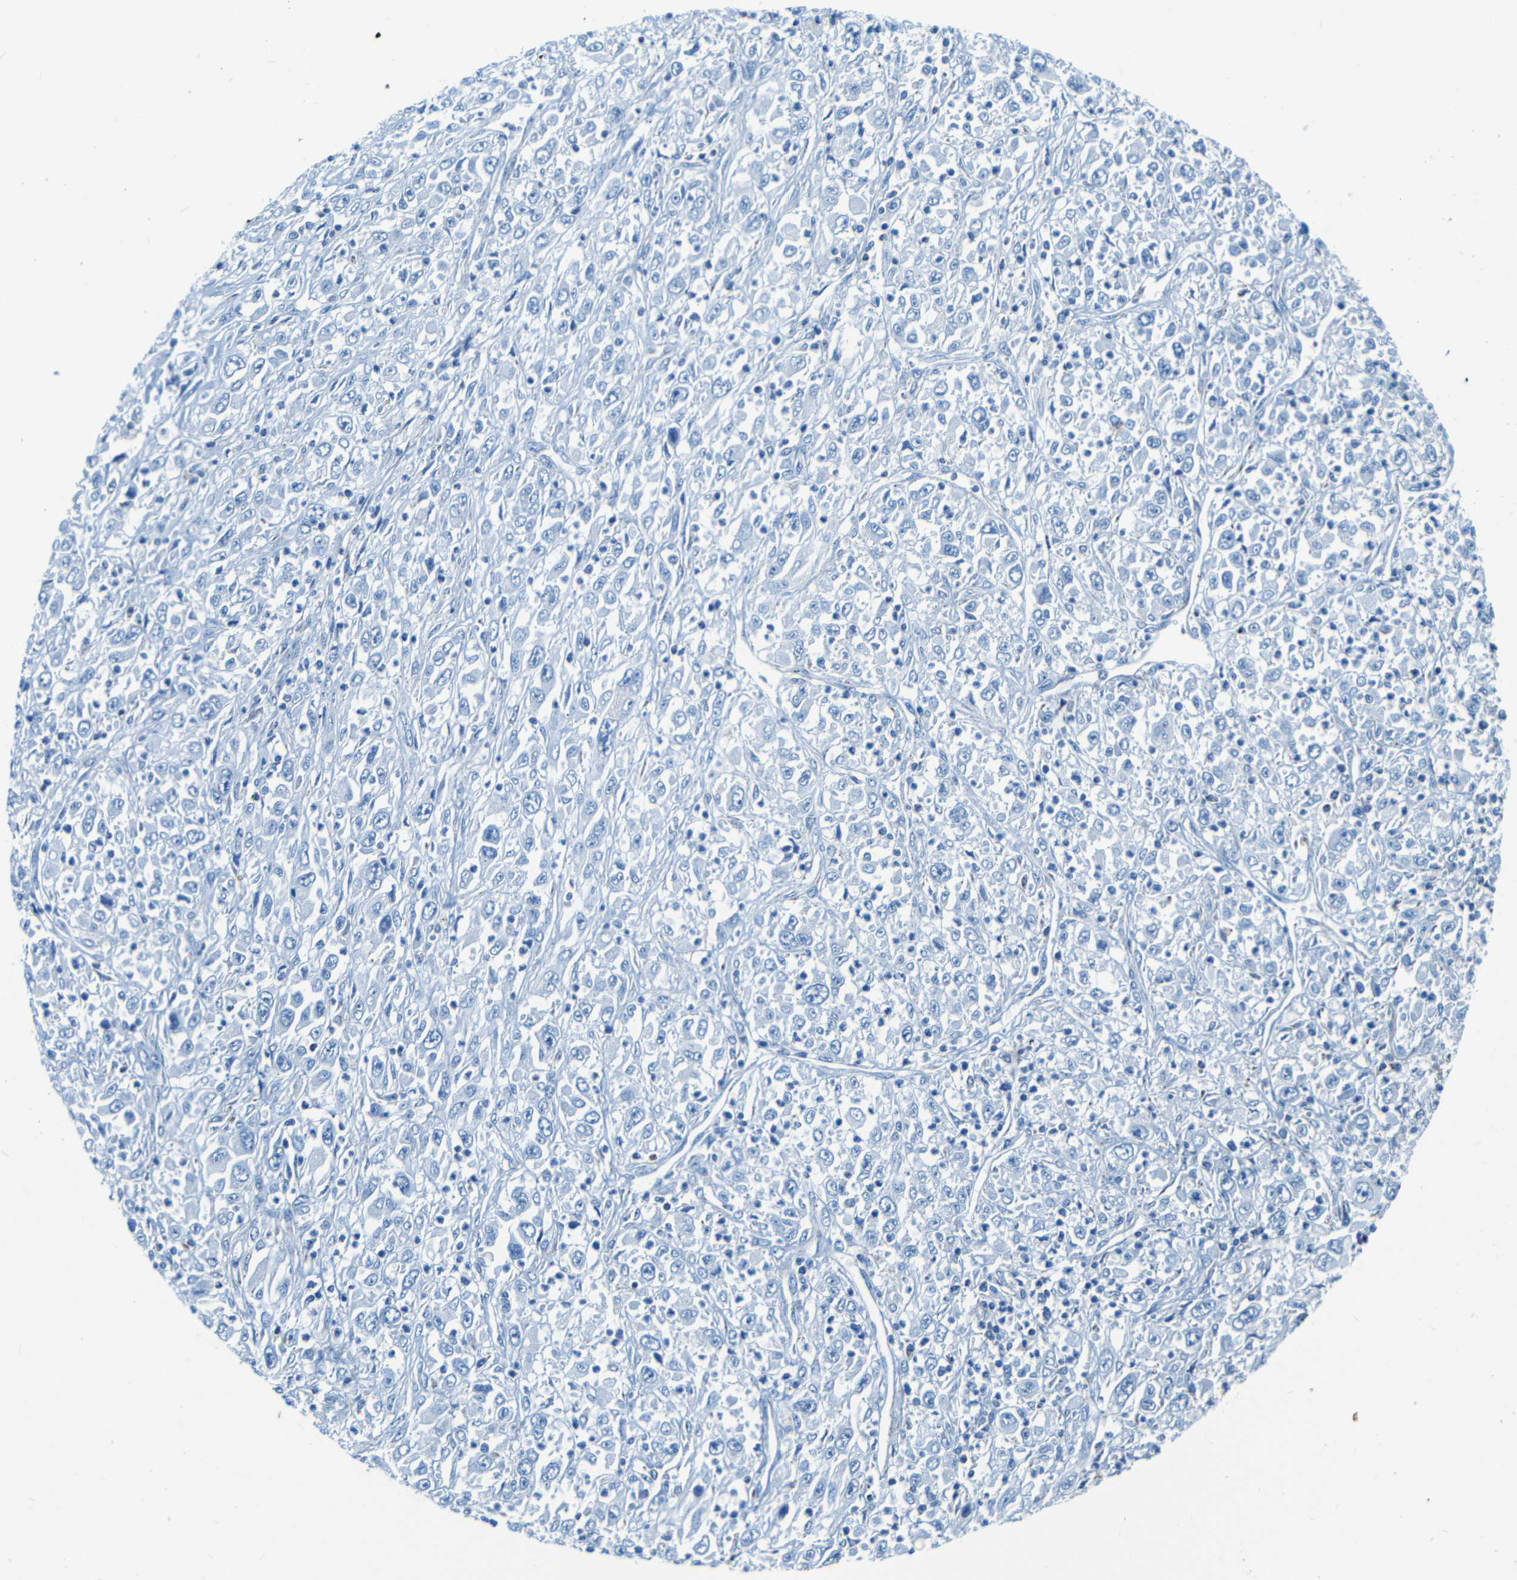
{"staining": {"intensity": "negative", "quantity": "none", "location": "none"}, "tissue": "melanoma", "cell_type": "Tumor cells", "image_type": "cancer", "snomed": [{"axis": "morphology", "description": "Malignant melanoma, Metastatic site"}, {"axis": "topography", "description": "Skin"}], "caption": "IHC photomicrograph of neoplastic tissue: malignant melanoma (metastatic site) stained with DAB exhibits no significant protein staining in tumor cells. (Immunohistochemistry (ihc), brightfield microscopy, high magnification).", "gene": "WSCD2", "patient": {"sex": "female", "age": 56}}